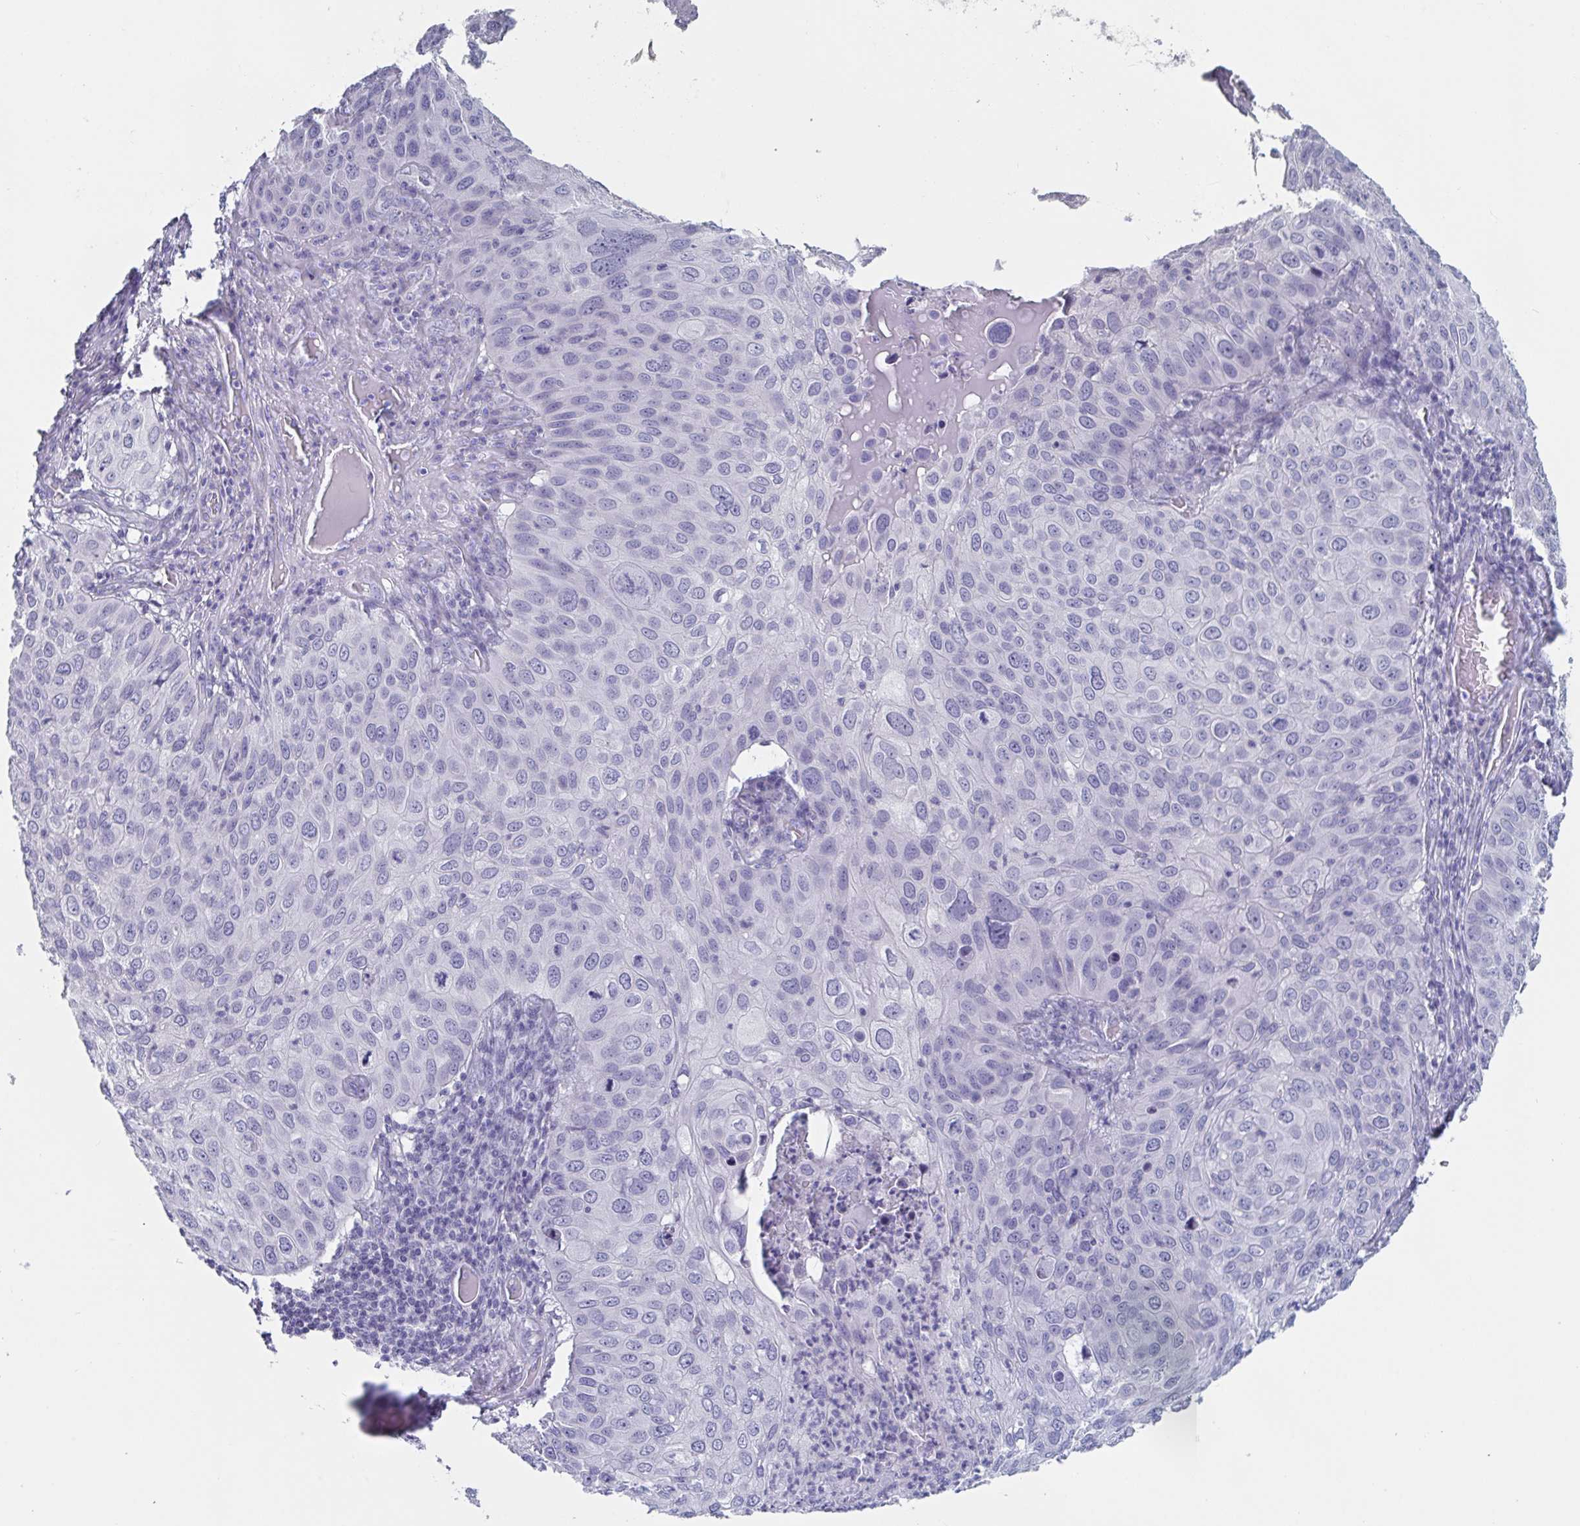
{"staining": {"intensity": "negative", "quantity": "none", "location": "none"}, "tissue": "skin cancer", "cell_type": "Tumor cells", "image_type": "cancer", "snomed": [{"axis": "morphology", "description": "Squamous cell carcinoma, NOS"}, {"axis": "topography", "description": "Skin"}], "caption": "IHC of skin cancer demonstrates no expression in tumor cells.", "gene": "DPEP3", "patient": {"sex": "male", "age": 87}}